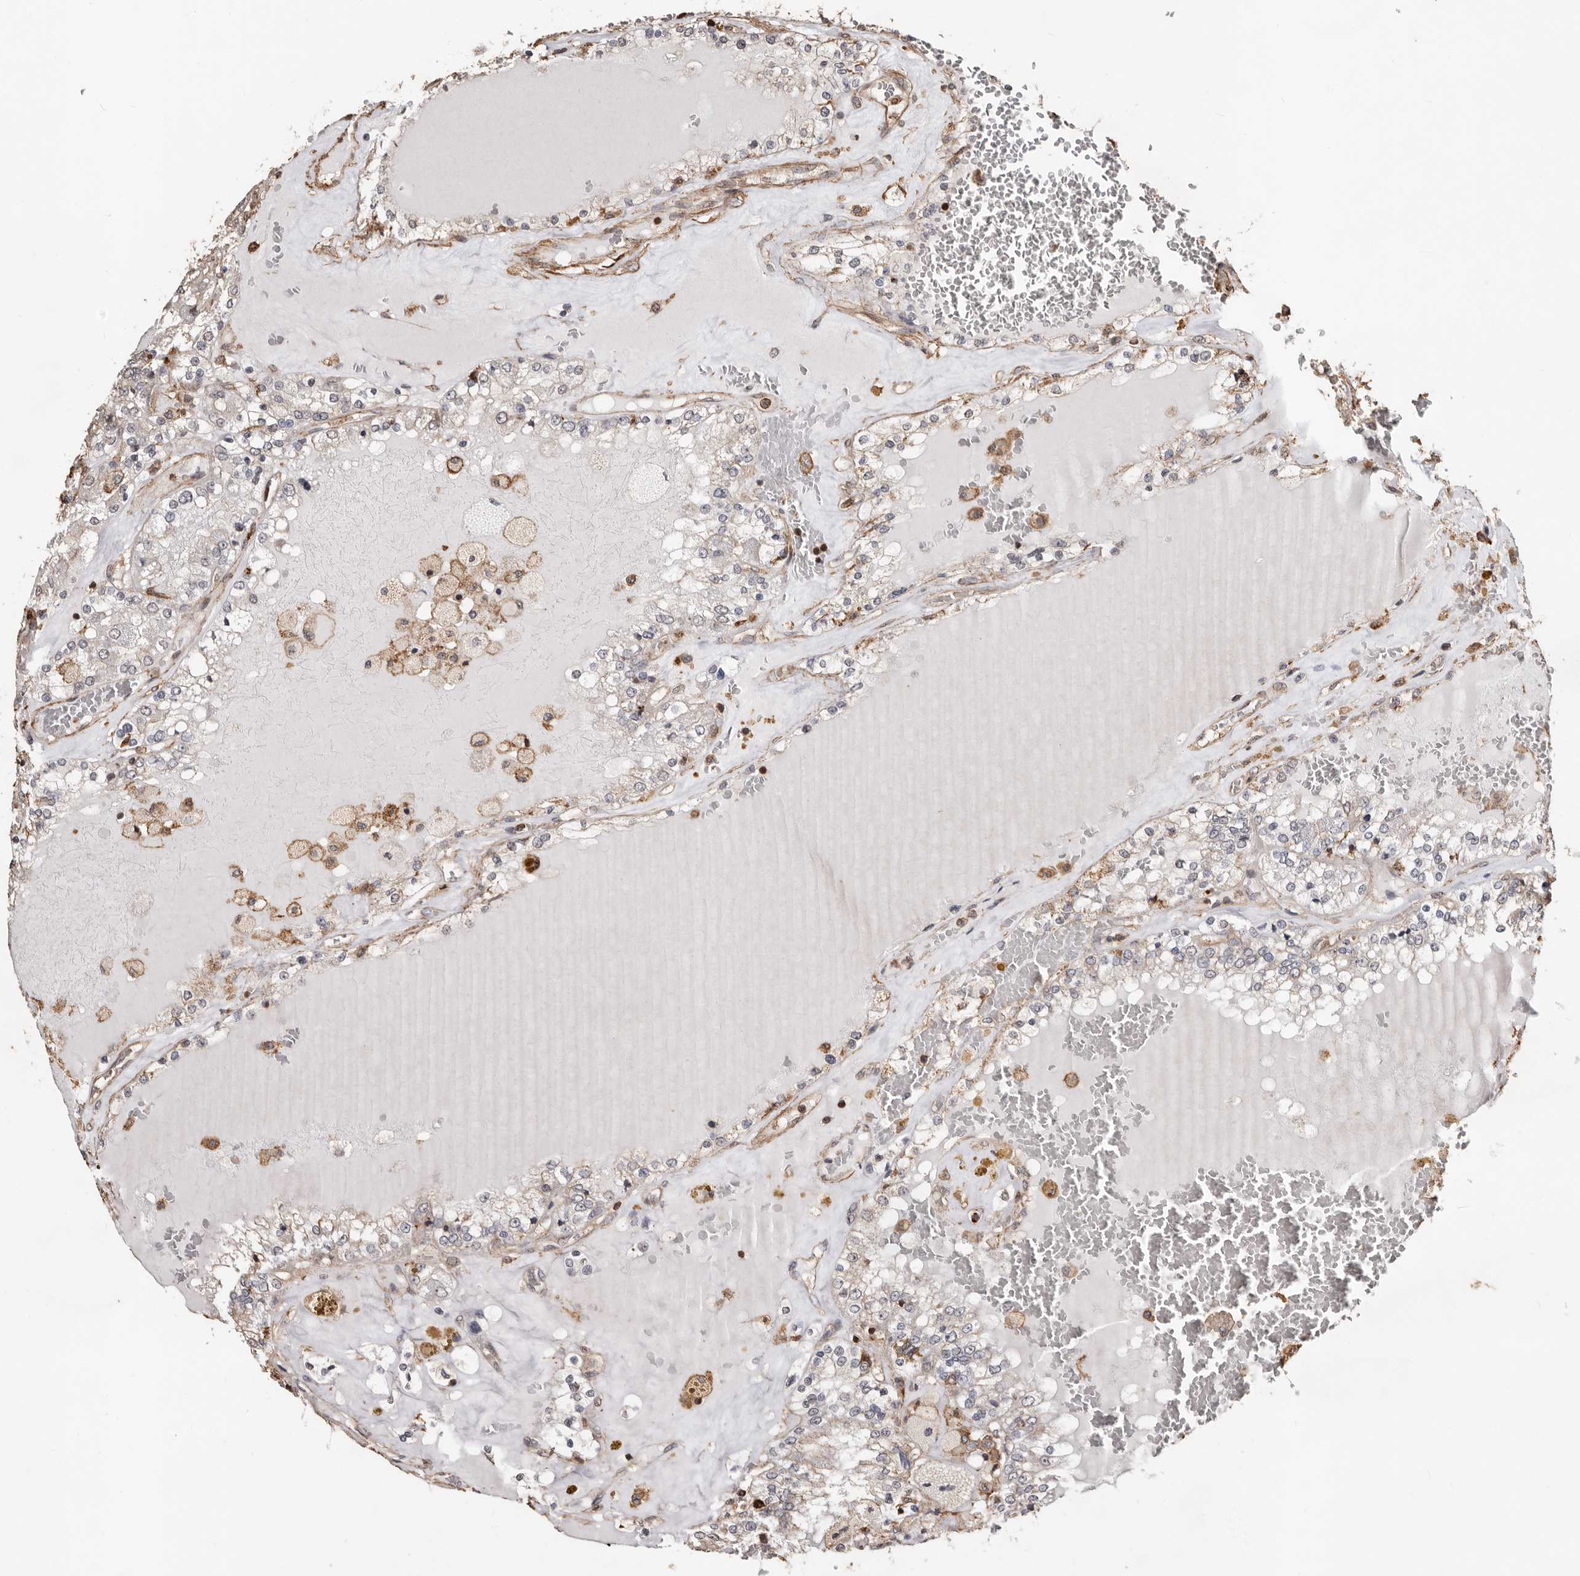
{"staining": {"intensity": "negative", "quantity": "none", "location": "none"}, "tissue": "renal cancer", "cell_type": "Tumor cells", "image_type": "cancer", "snomed": [{"axis": "morphology", "description": "Adenocarcinoma, NOS"}, {"axis": "topography", "description": "Kidney"}], "caption": "IHC of adenocarcinoma (renal) exhibits no staining in tumor cells.", "gene": "GSK3A", "patient": {"sex": "female", "age": 56}}